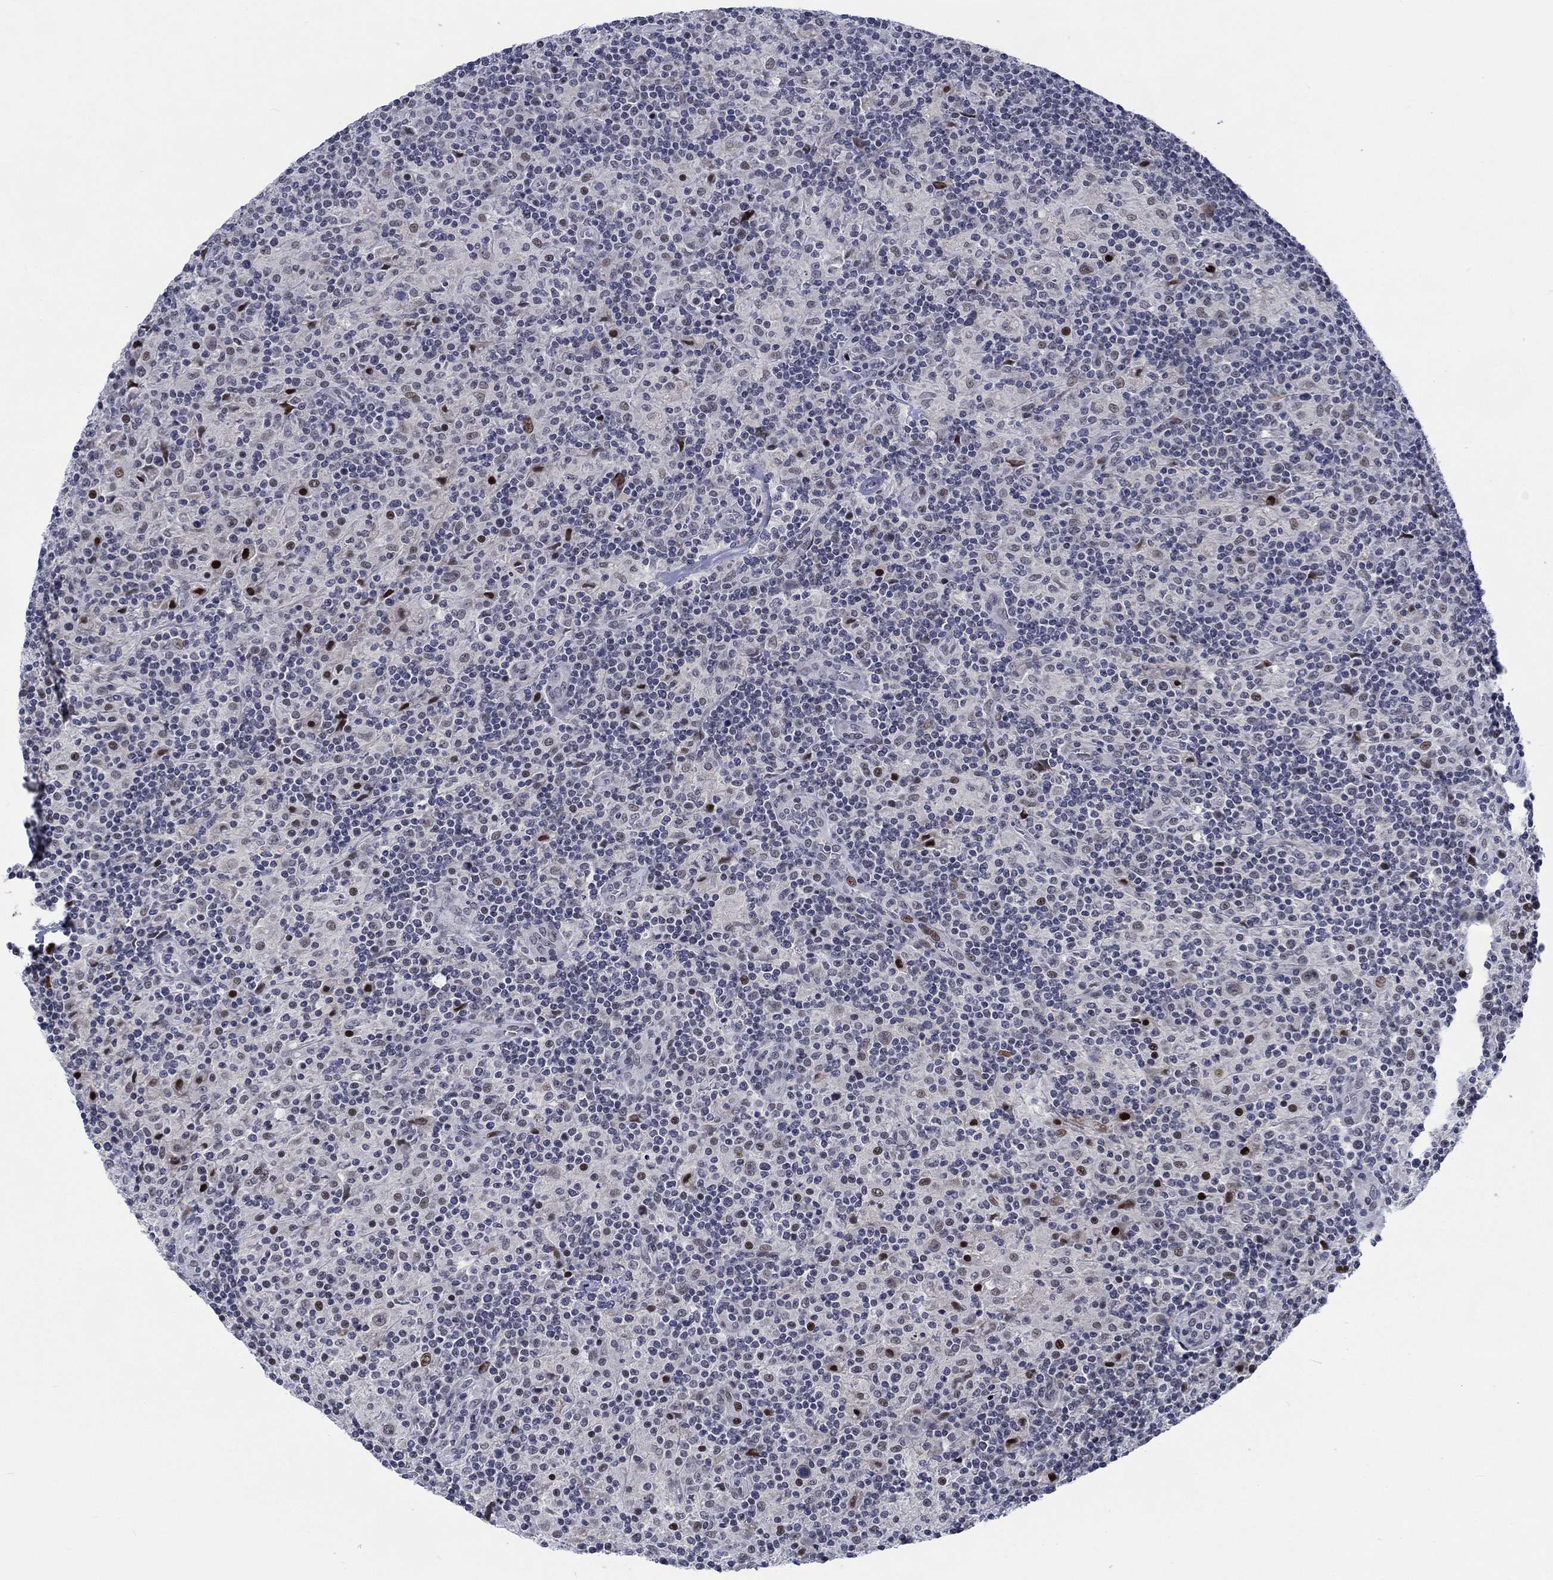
{"staining": {"intensity": "moderate", "quantity": "25%-75%", "location": "nuclear"}, "tissue": "lymphoma", "cell_type": "Tumor cells", "image_type": "cancer", "snomed": [{"axis": "morphology", "description": "Hodgkin's disease, NOS"}, {"axis": "topography", "description": "Lymph node"}], "caption": "Tumor cells demonstrate moderate nuclear positivity in about 25%-75% of cells in Hodgkin's disease.", "gene": "NEU3", "patient": {"sex": "male", "age": 70}}